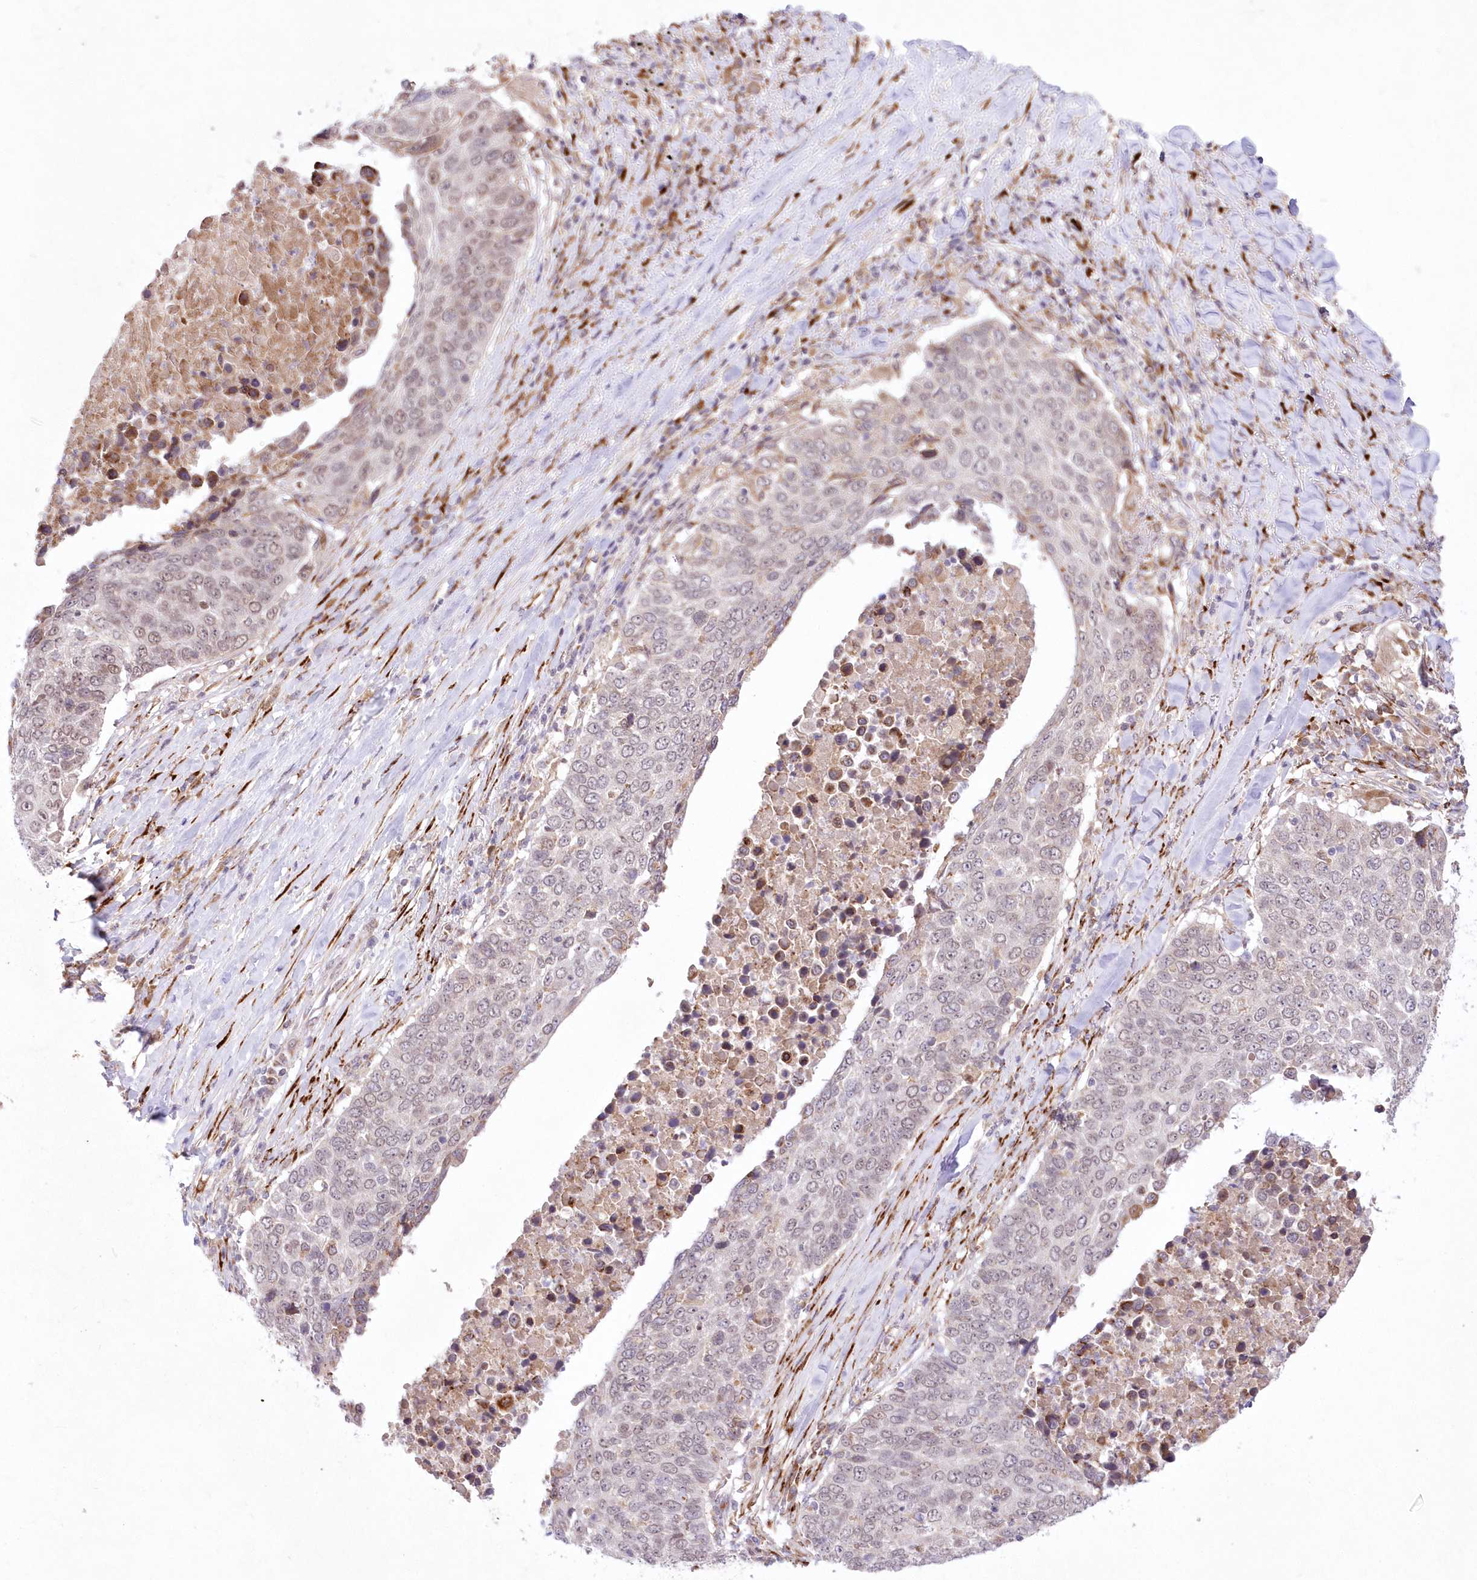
{"staining": {"intensity": "weak", "quantity": "25%-75%", "location": "nuclear"}, "tissue": "lung cancer", "cell_type": "Tumor cells", "image_type": "cancer", "snomed": [{"axis": "morphology", "description": "Squamous cell carcinoma, NOS"}, {"axis": "topography", "description": "Lung"}], "caption": "Tumor cells display low levels of weak nuclear expression in approximately 25%-75% of cells in human lung squamous cell carcinoma.", "gene": "LDB1", "patient": {"sex": "male", "age": 66}}